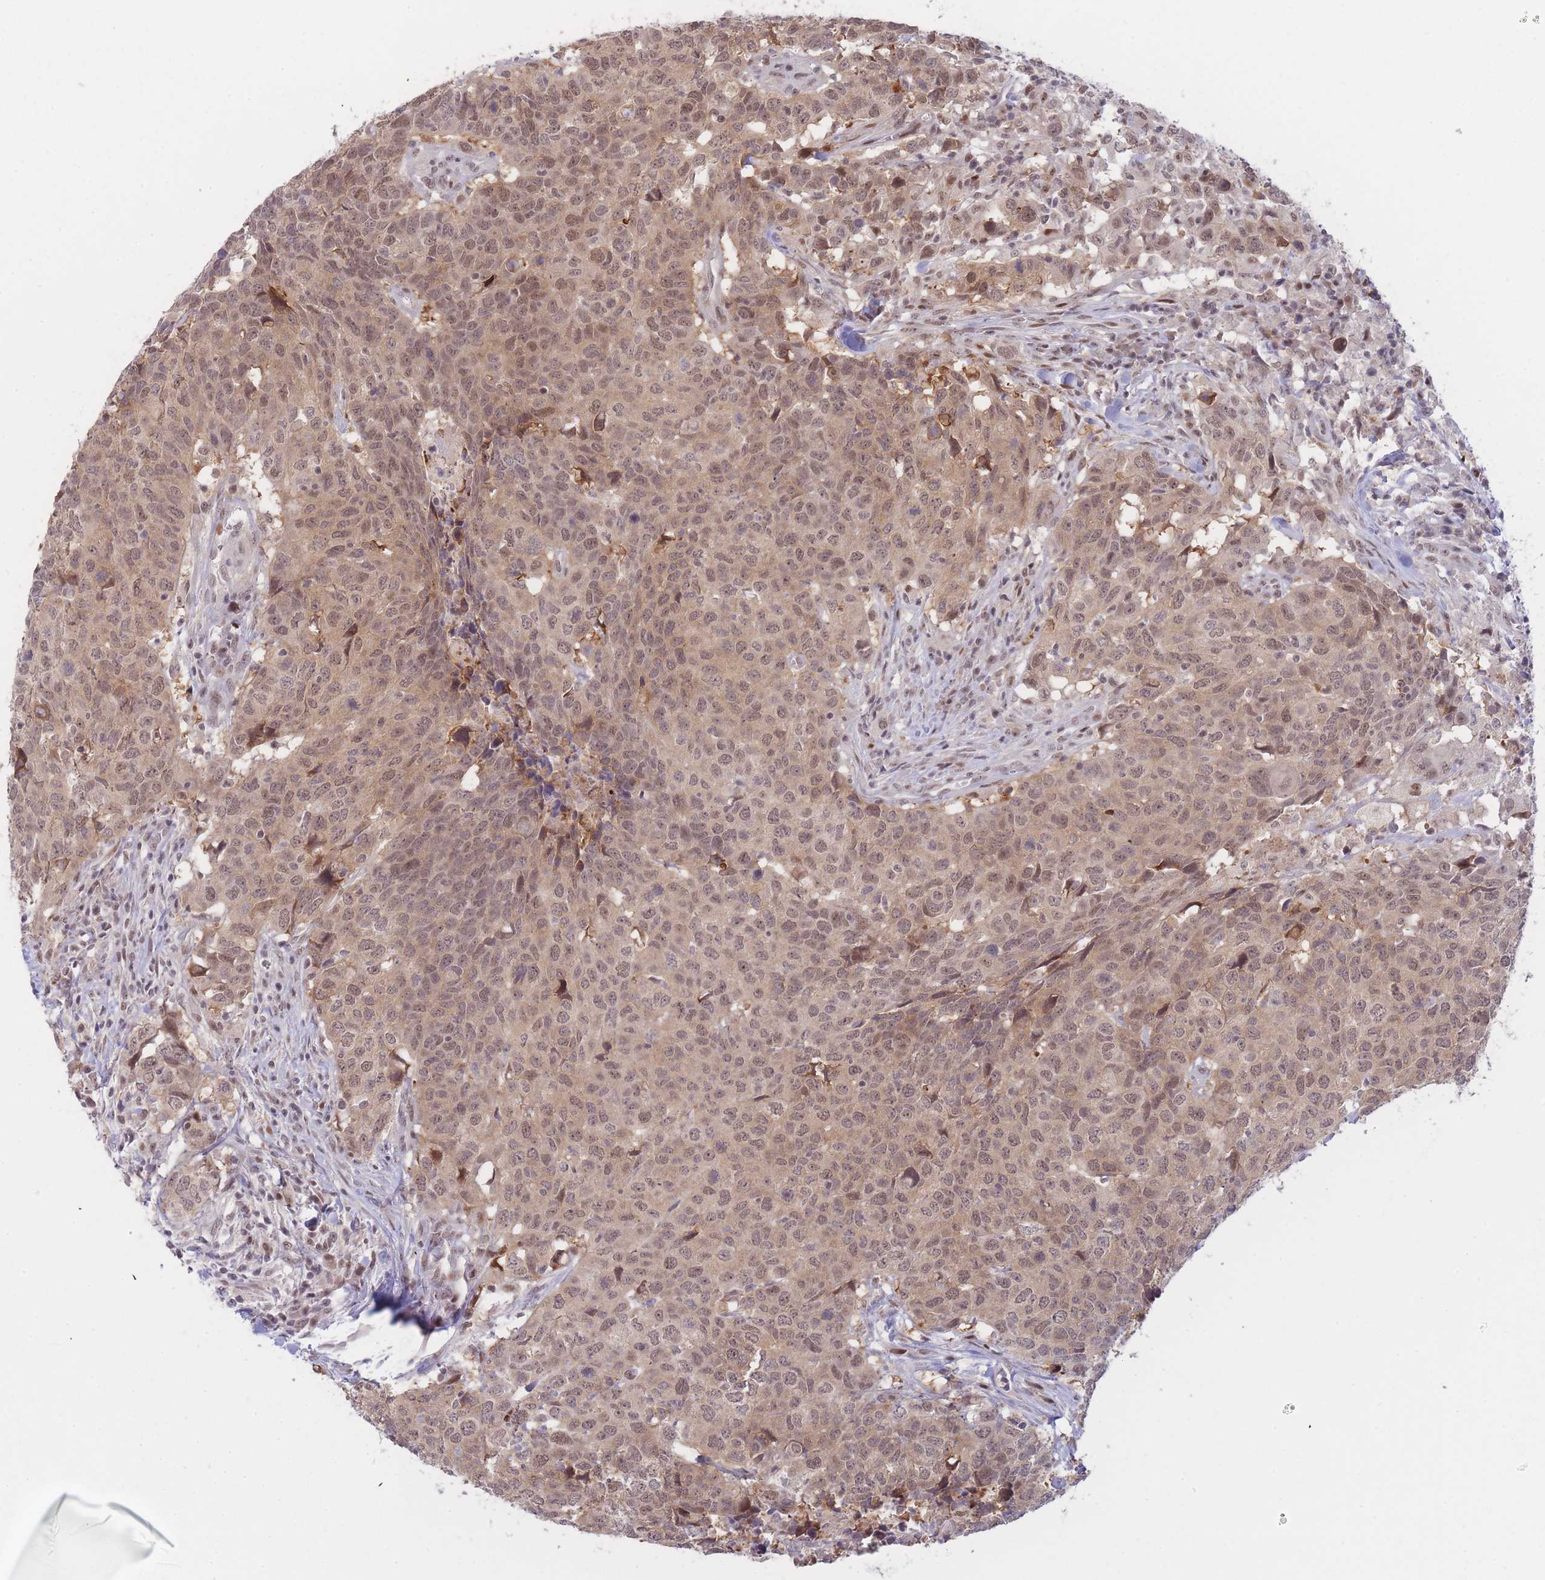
{"staining": {"intensity": "moderate", "quantity": ">75%", "location": "nuclear"}, "tissue": "head and neck cancer", "cell_type": "Tumor cells", "image_type": "cancer", "snomed": [{"axis": "morphology", "description": "Normal tissue, NOS"}, {"axis": "morphology", "description": "Squamous cell carcinoma, NOS"}, {"axis": "topography", "description": "Skeletal muscle"}, {"axis": "topography", "description": "Vascular tissue"}, {"axis": "topography", "description": "Peripheral nerve tissue"}, {"axis": "topography", "description": "Head-Neck"}], "caption": "High-magnification brightfield microscopy of head and neck cancer stained with DAB (brown) and counterstained with hematoxylin (blue). tumor cells exhibit moderate nuclear positivity is appreciated in approximately>75% of cells. The protein of interest is stained brown, and the nuclei are stained in blue (DAB IHC with brightfield microscopy, high magnification).", "gene": "DEAF1", "patient": {"sex": "male", "age": 66}}